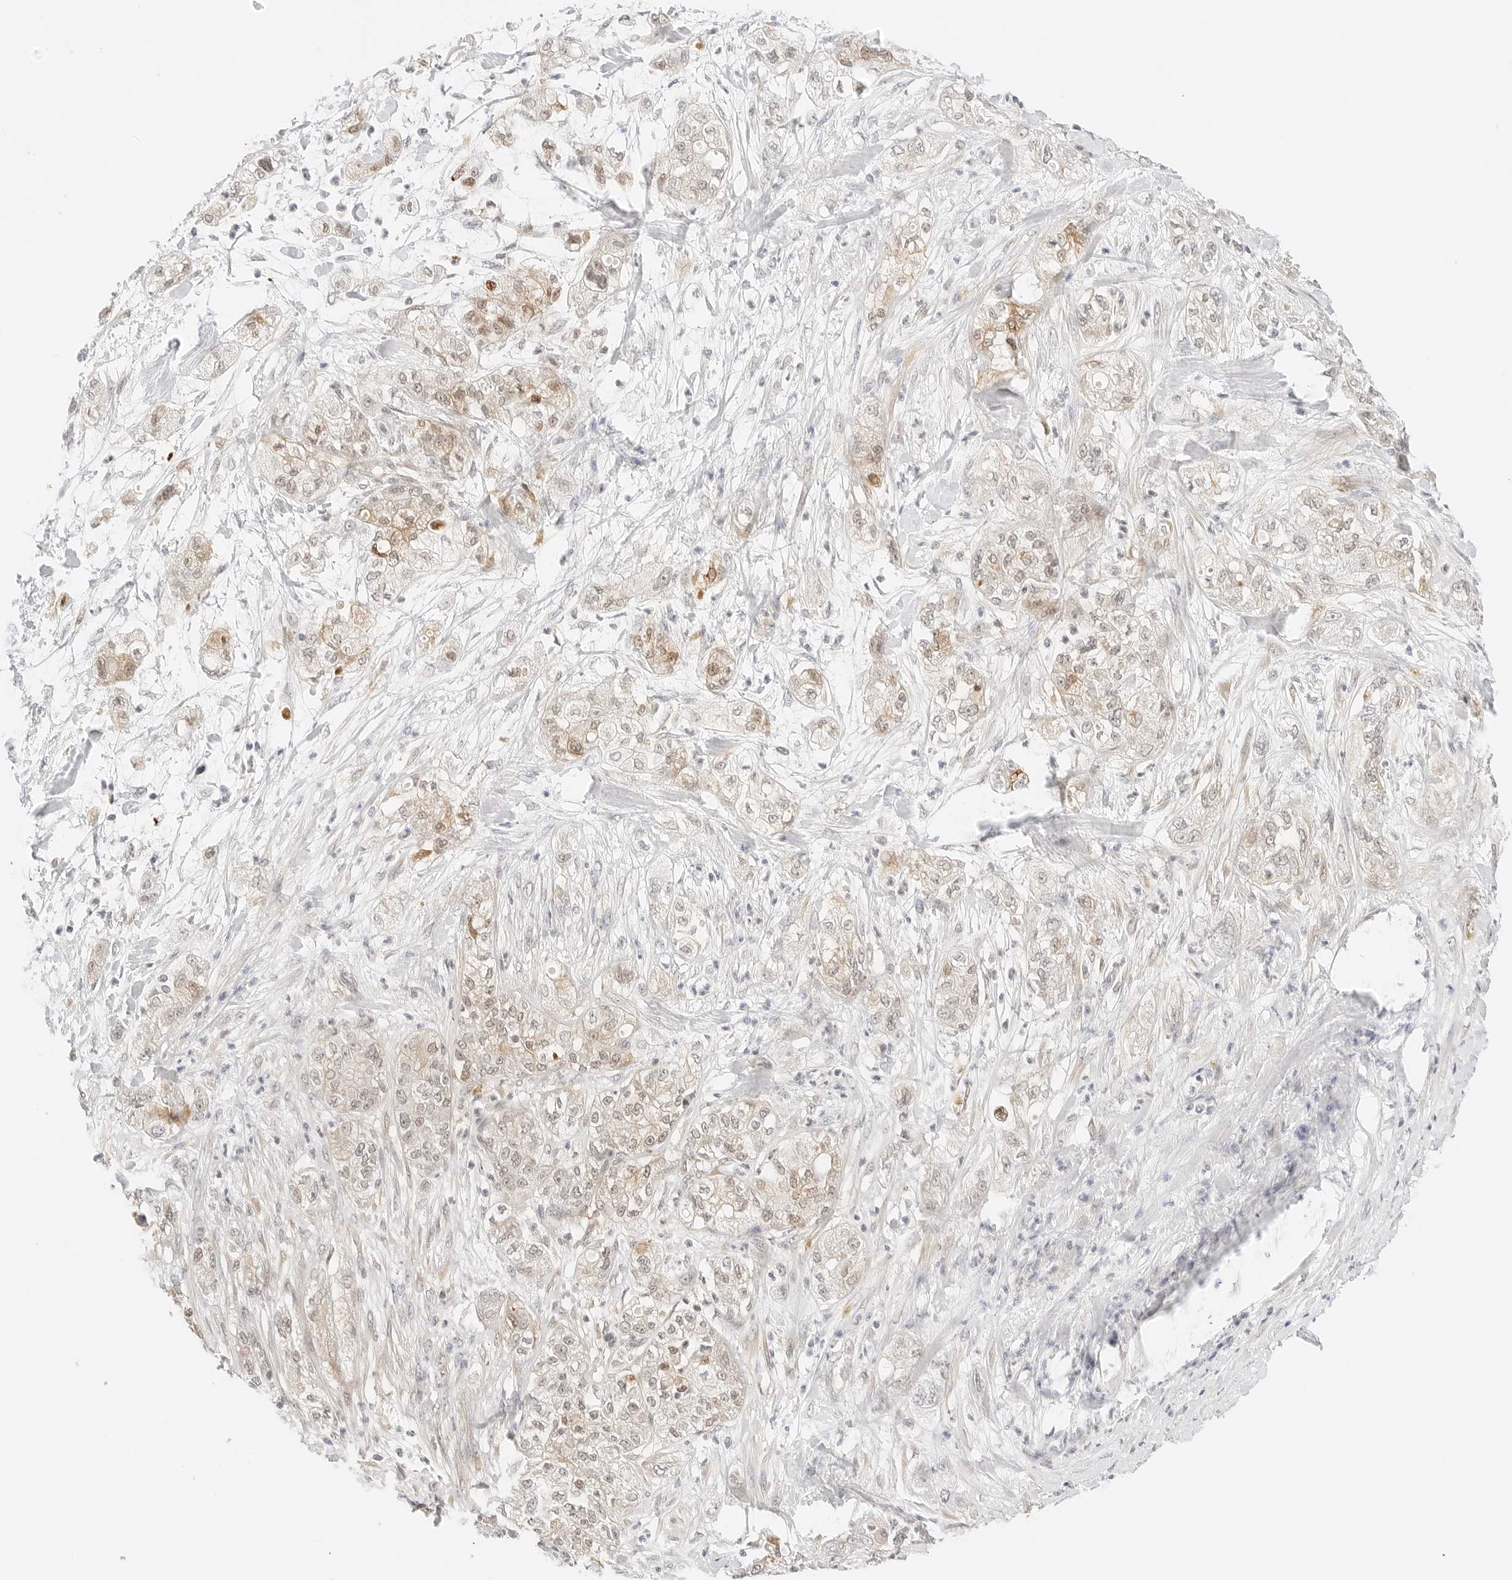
{"staining": {"intensity": "weak", "quantity": "25%-75%", "location": "cytoplasmic/membranous,nuclear"}, "tissue": "pancreatic cancer", "cell_type": "Tumor cells", "image_type": "cancer", "snomed": [{"axis": "morphology", "description": "Adenocarcinoma, NOS"}, {"axis": "topography", "description": "Pancreas"}], "caption": "The image exhibits immunohistochemical staining of adenocarcinoma (pancreatic). There is weak cytoplasmic/membranous and nuclear expression is present in about 25%-75% of tumor cells.", "gene": "TEKT2", "patient": {"sex": "female", "age": 78}}